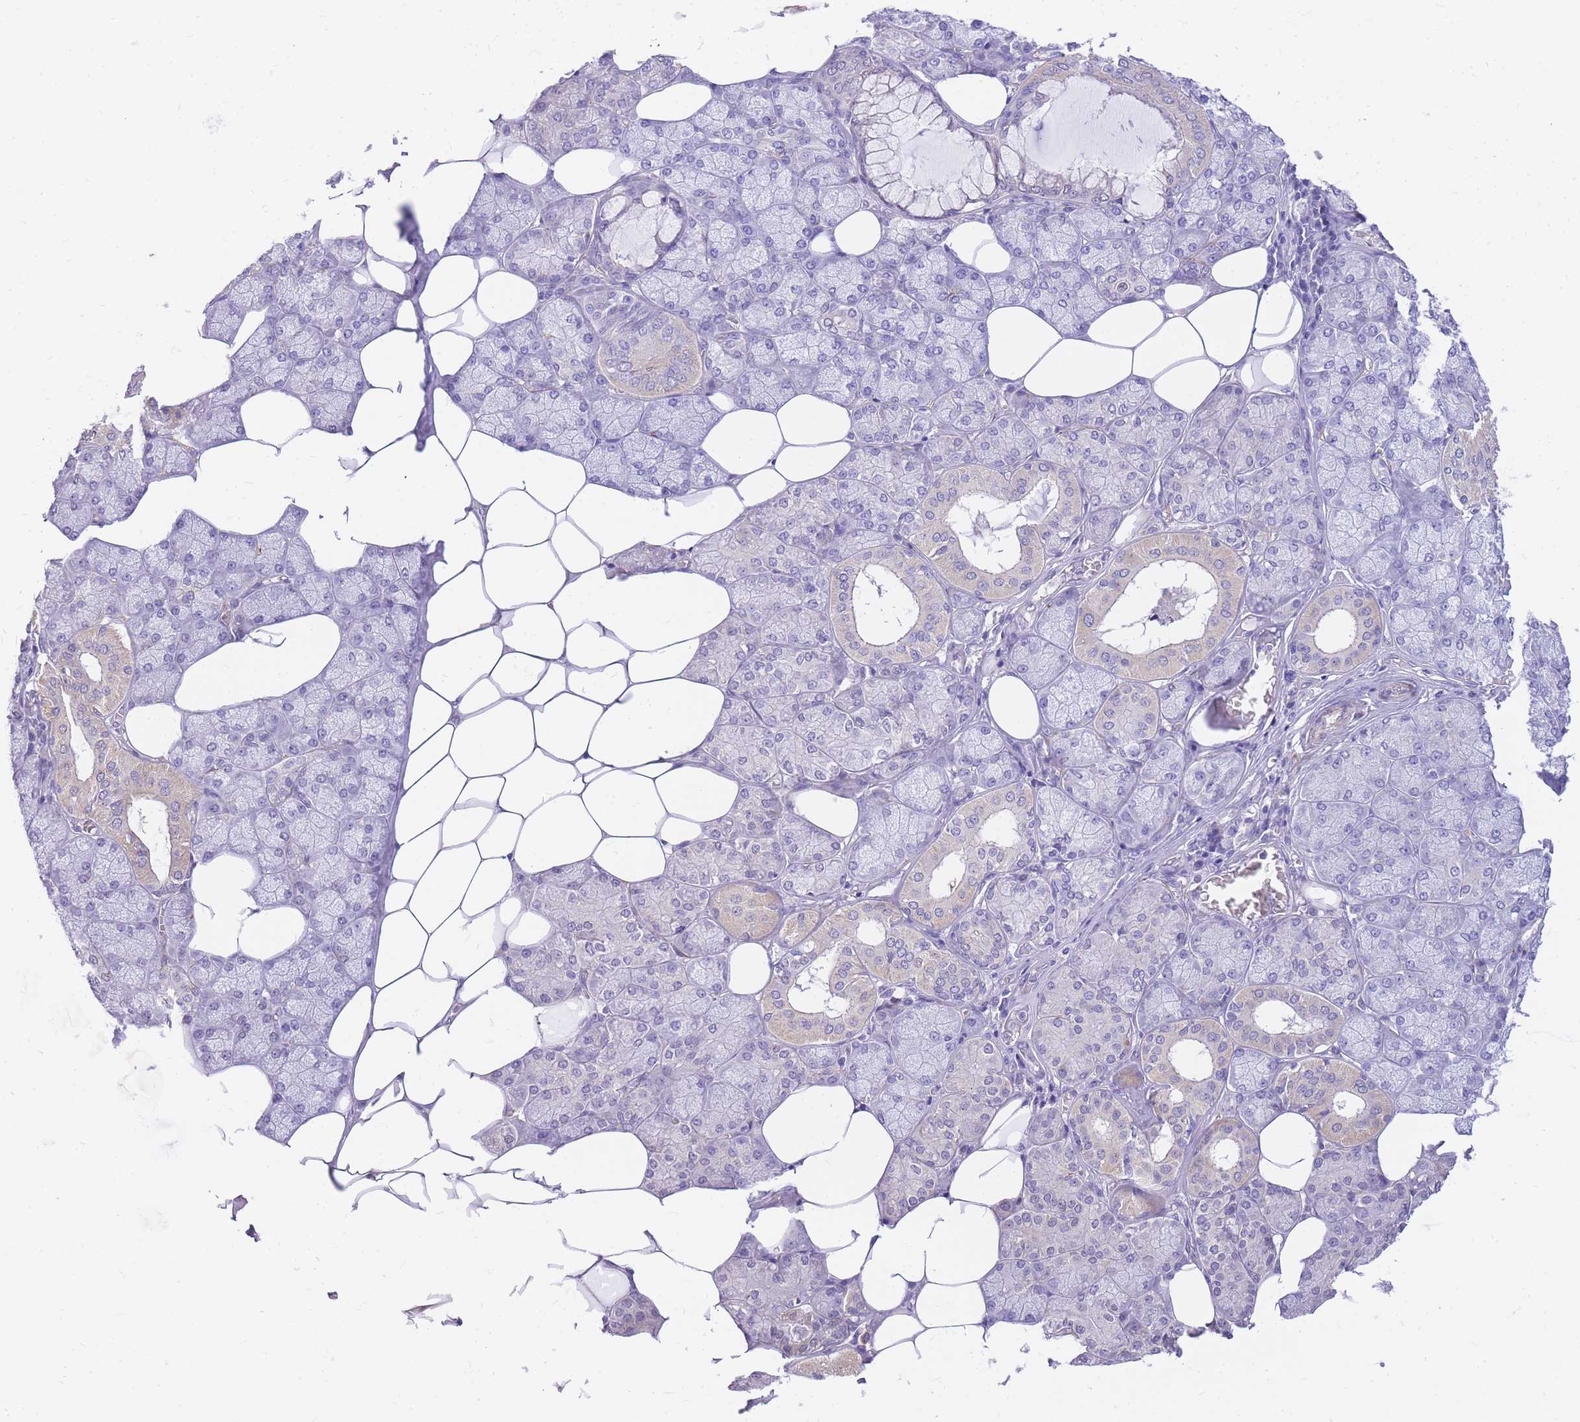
{"staining": {"intensity": "negative", "quantity": "none", "location": "none"}, "tissue": "salivary gland", "cell_type": "Glandular cells", "image_type": "normal", "snomed": [{"axis": "morphology", "description": "Normal tissue, NOS"}, {"axis": "topography", "description": "Salivary gland"}], "caption": "Histopathology image shows no protein positivity in glandular cells of normal salivary gland.", "gene": "S100PBP", "patient": {"sex": "male", "age": 62}}